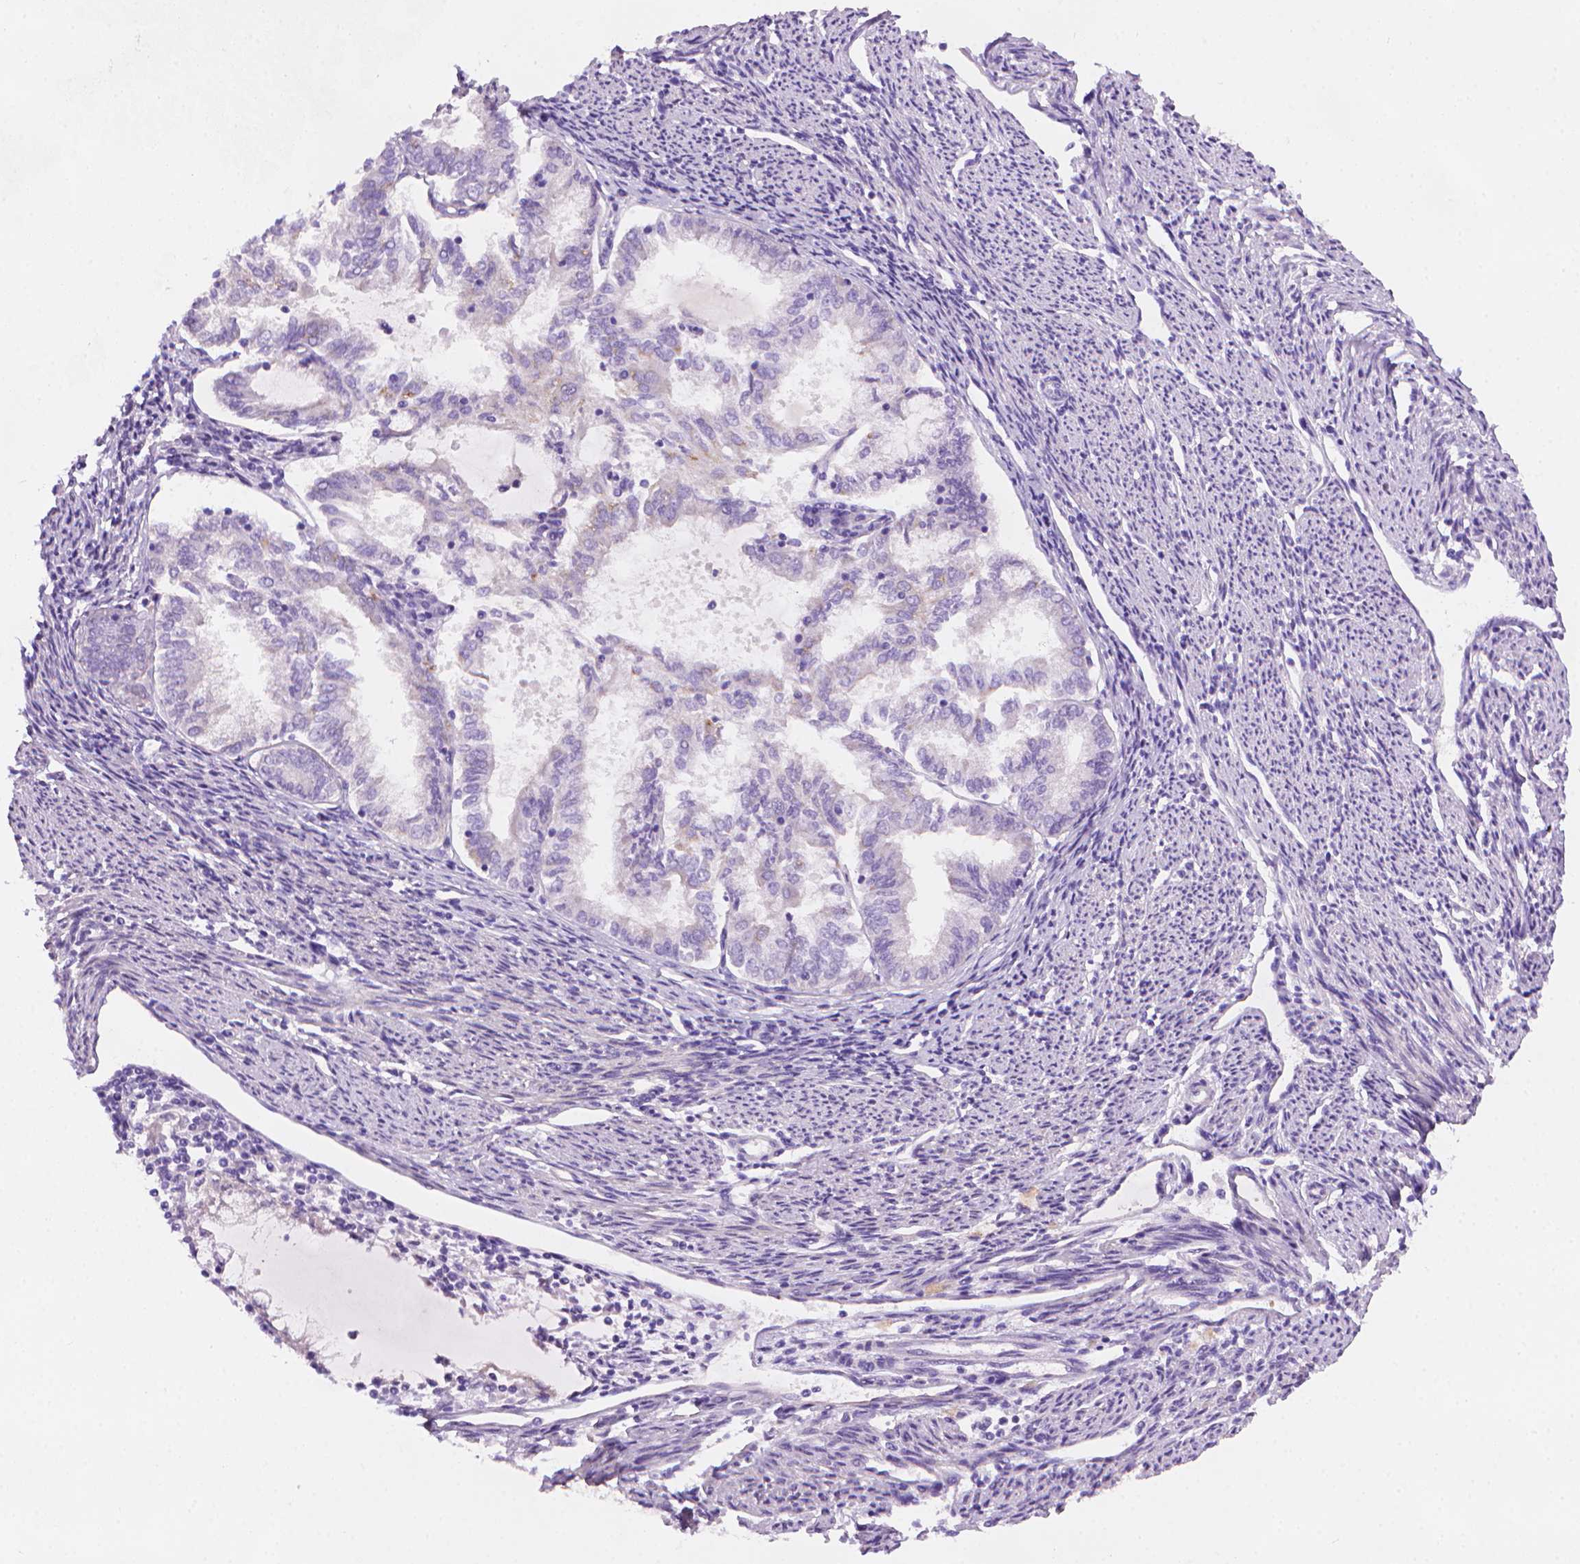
{"staining": {"intensity": "negative", "quantity": "none", "location": "none"}, "tissue": "endometrial cancer", "cell_type": "Tumor cells", "image_type": "cancer", "snomed": [{"axis": "morphology", "description": "Adenocarcinoma, NOS"}, {"axis": "topography", "description": "Endometrium"}], "caption": "IHC histopathology image of neoplastic tissue: endometrial cancer (adenocarcinoma) stained with DAB (3,3'-diaminobenzidine) exhibits no significant protein staining in tumor cells.", "gene": "AMMECR1", "patient": {"sex": "female", "age": 79}}